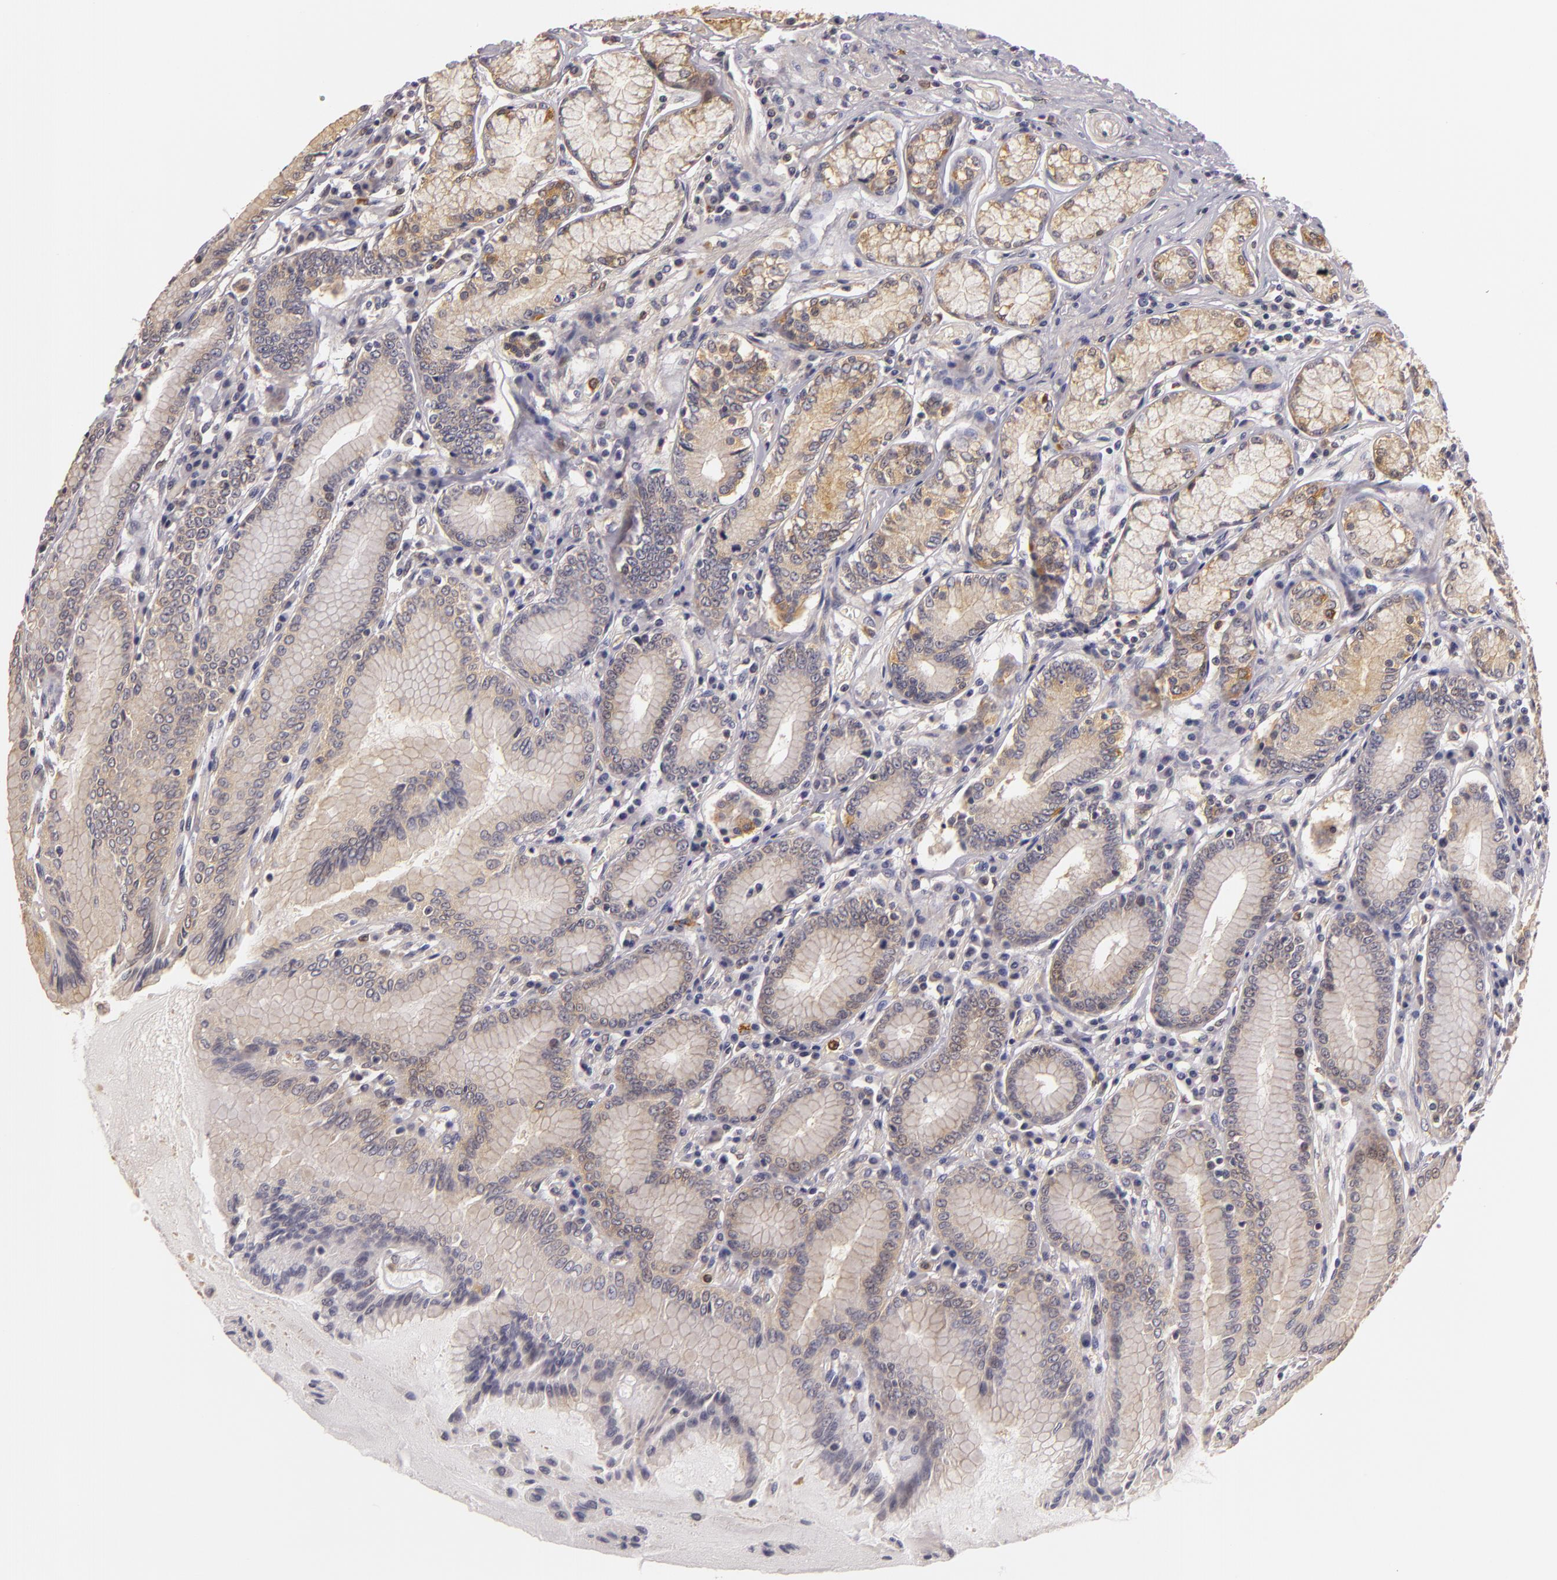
{"staining": {"intensity": "moderate", "quantity": ">75%", "location": "cytoplasmic/membranous"}, "tissue": "stomach", "cell_type": "Glandular cells", "image_type": "normal", "snomed": [{"axis": "morphology", "description": "Normal tissue, NOS"}, {"axis": "morphology", "description": "Adenocarcinoma, NOS"}, {"axis": "topography", "description": "Stomach, lower"}], "caption": "Stomach stained for a protein shows moderate cytoplasmic/membranous positivity in glandular cells. Nuclei are stained in blue.", "gene": "TOM1", "patient": {"sex": "female", "age": 76}}